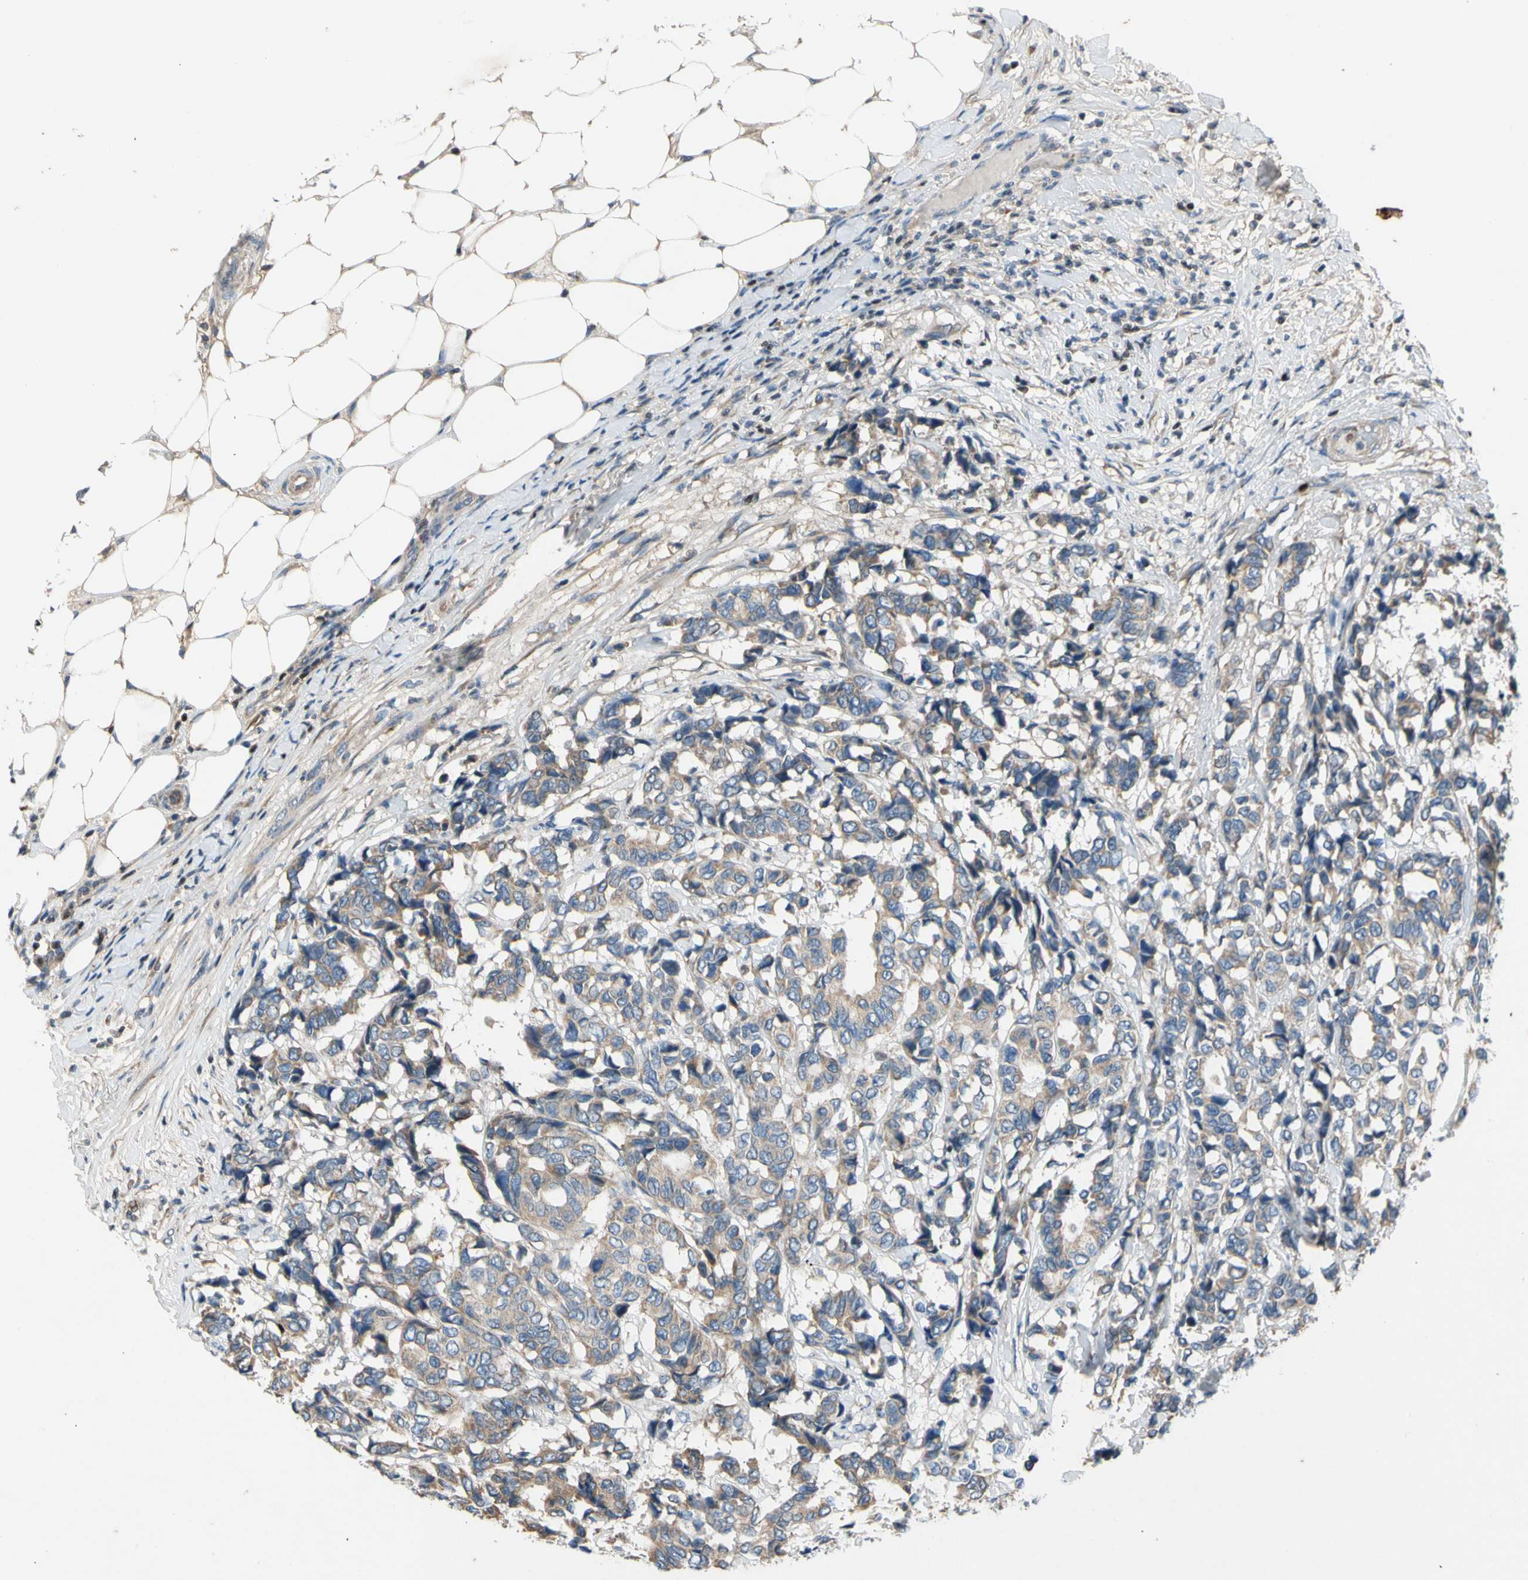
{"staining": {"intensity": "weak", "quantity": ">75%", "location": "cytoplasmic/membranous"}, "tissue": "breast cancer", "cell_type": "Tumor cells", "image_type": "cancer", "snomed": [{"axis": "morphology", "description": "Duct carcinoma"}, {"axis": "topography", "description": "Breast"}], "caption": "This micrograph reveals IHC staining of human breast cancer, with low weak cytoplasmic/membranous staining in approximately >75% of tumor cells.", "gene": "TBX21", "patient": {"sex": "female", "age": 87}}